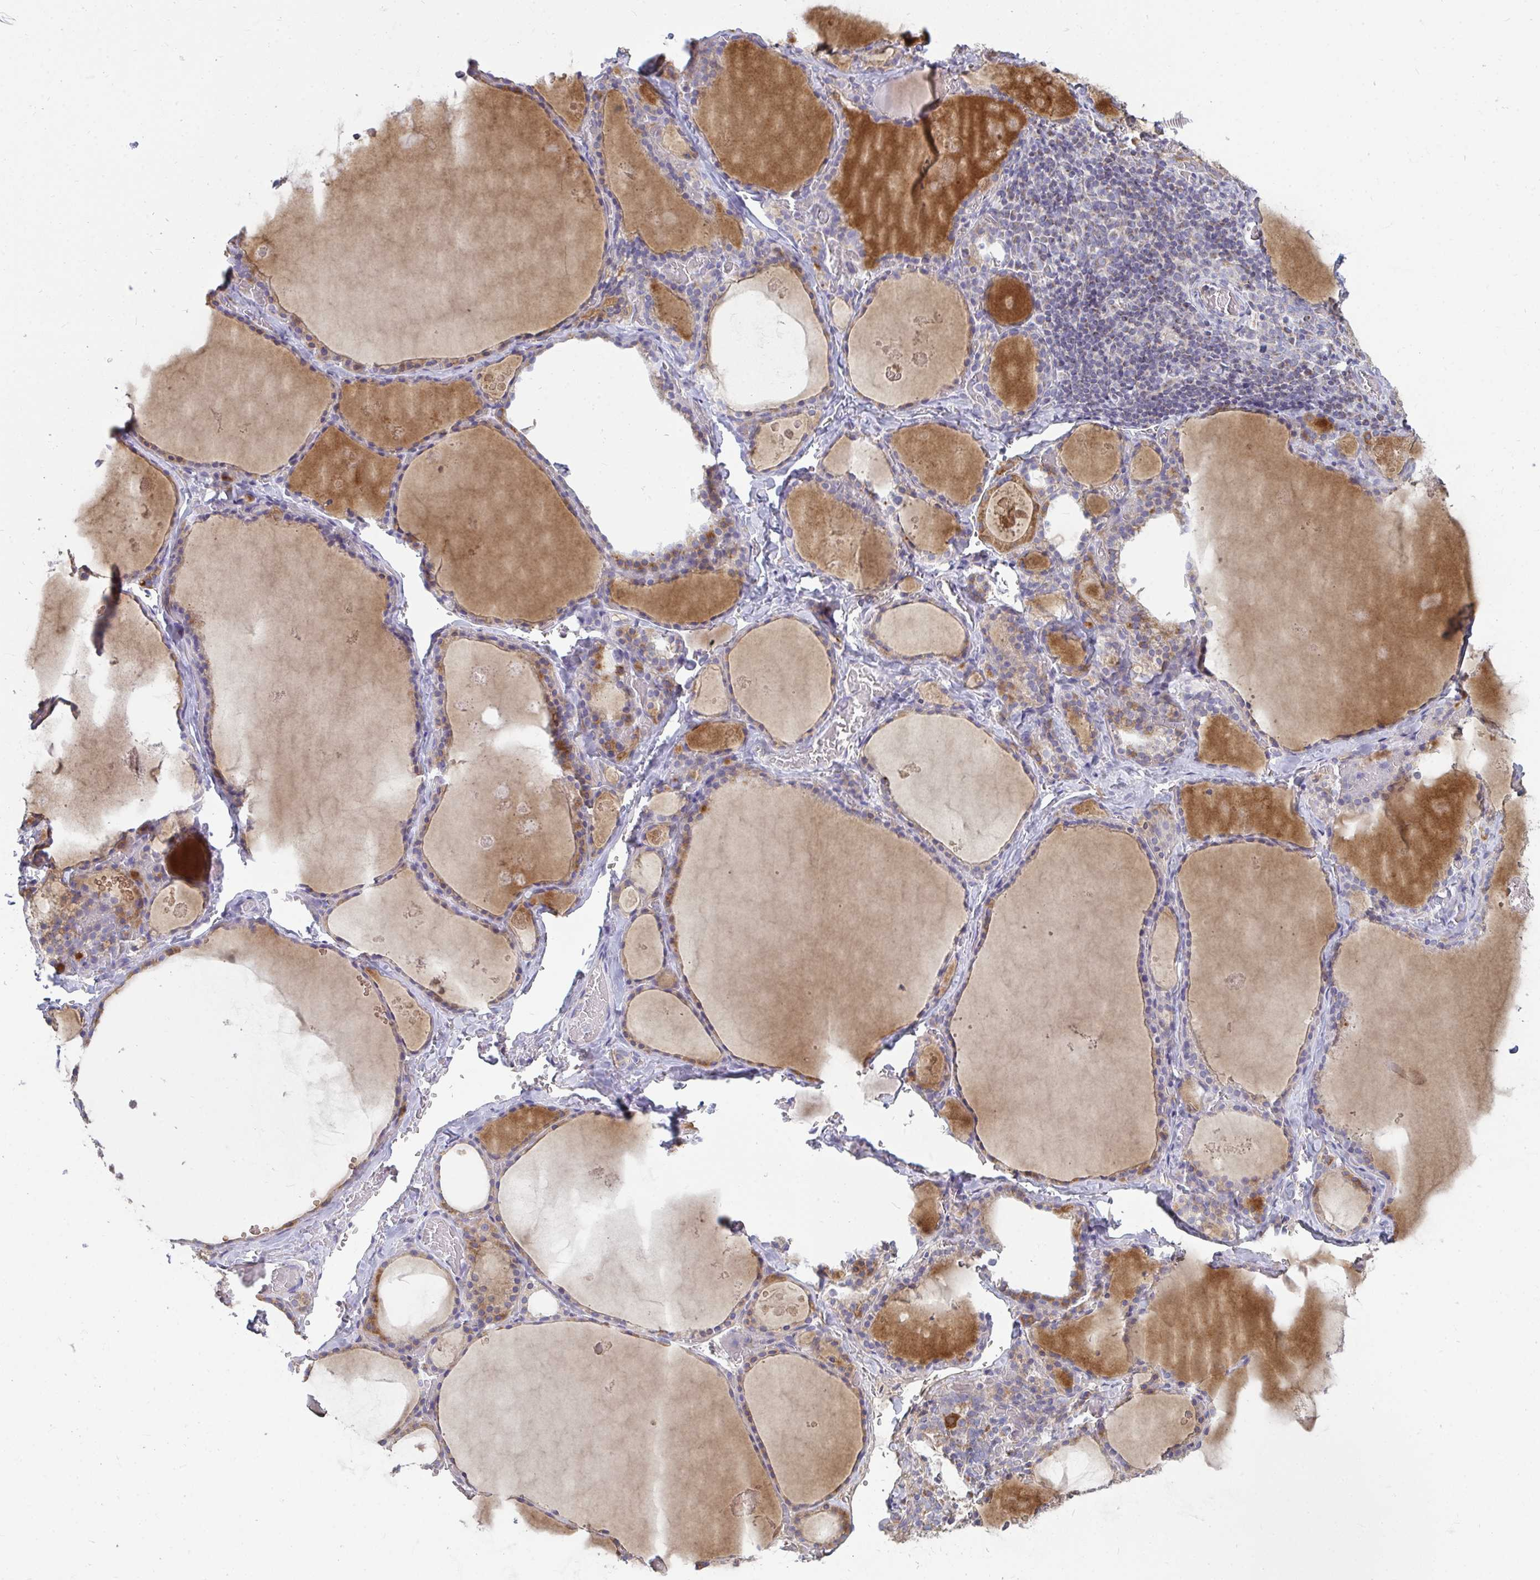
{"staining": {"intensity": "weak", "quantity": "<25%", "location": "cytoplasmic/membranous"}, "tissue": "thyroid gland", "cell_type": "Glandular cells", "image_type": "normal", "snomed": [{"axis": "morphology", "description": "Normal tissue, NOS"}, {"axis": "topography", "description": "Thyroid gland"}], "caption": "Immunohistochemical staining of benign human thyroid gland displays no significant staining in glandular cells. (DAB IHC, high magnification).", "gene": "FAHD1", "patient": {"sex": "male", "age": 56}}